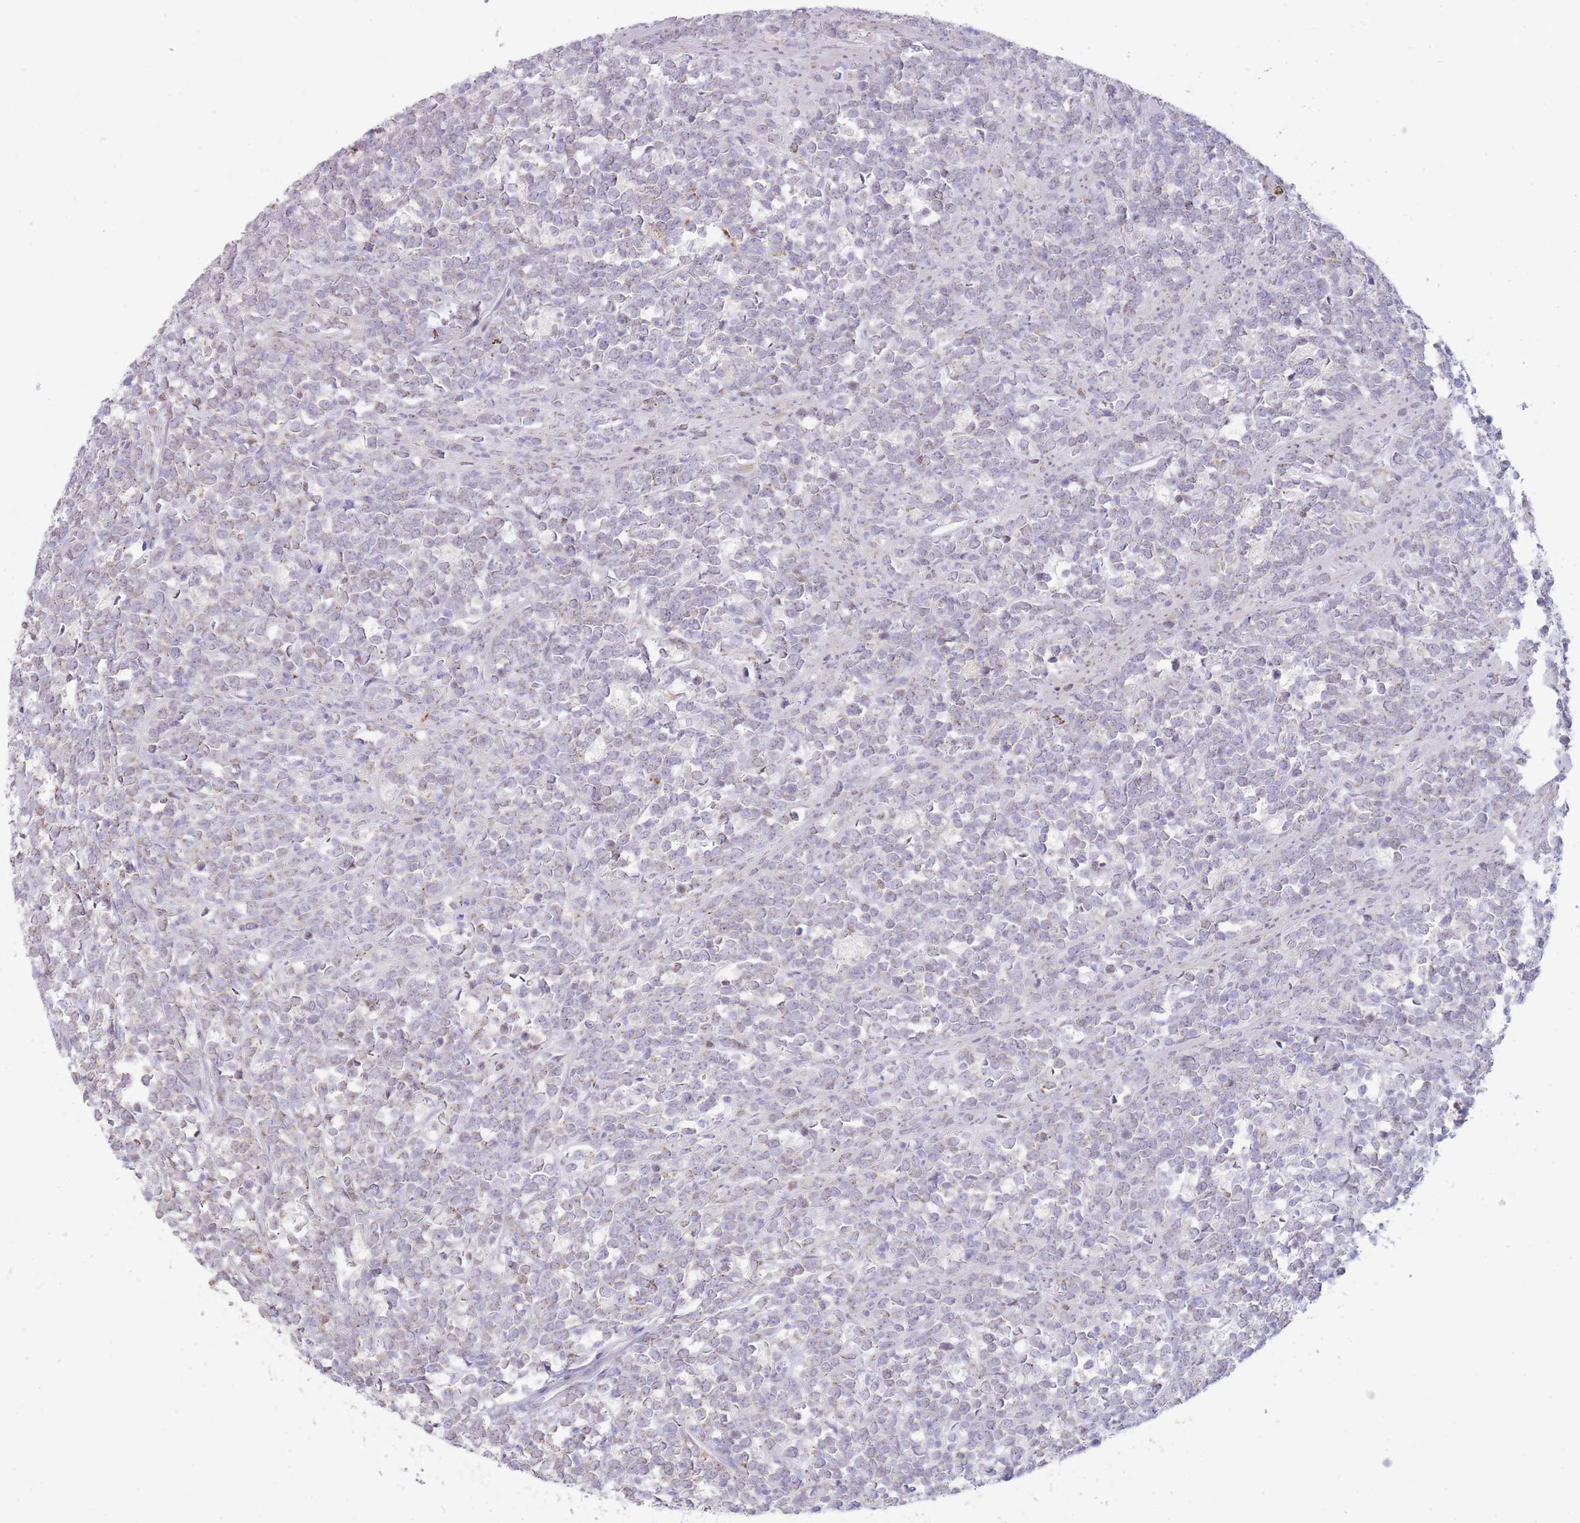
{"staining": {"intensity": "weak", "quantity": "<25%", "location": "cytoplasmic/membranous"}, "tissue": "lymphoma", "cell_type": "Tumor cells", "image_type": "cancer", "snomed": [{"axis": "morphology", "description": "Malignant lymphoma, non-Hodgkin's type, High grade"}, {"axis": "topography", "description": "Small intestine"}, {"axis": "topography", "description": "Colon"}], "caption": "This histopathology image is of malignant lymphoma, non-Hodgkin's type (high-grade) stained with immunohistochemistry to label a protein in brown with the nuclei are counter-stained blue. There is no staining in tumor cells. The staining was performed using DAB to visualize the protein expression in brown, while the nuclei were stained in blue with hematoxylin (Magnification: 20x).", "gene": "UTP14A", "patient": {"sex": "male", "age": 8}}